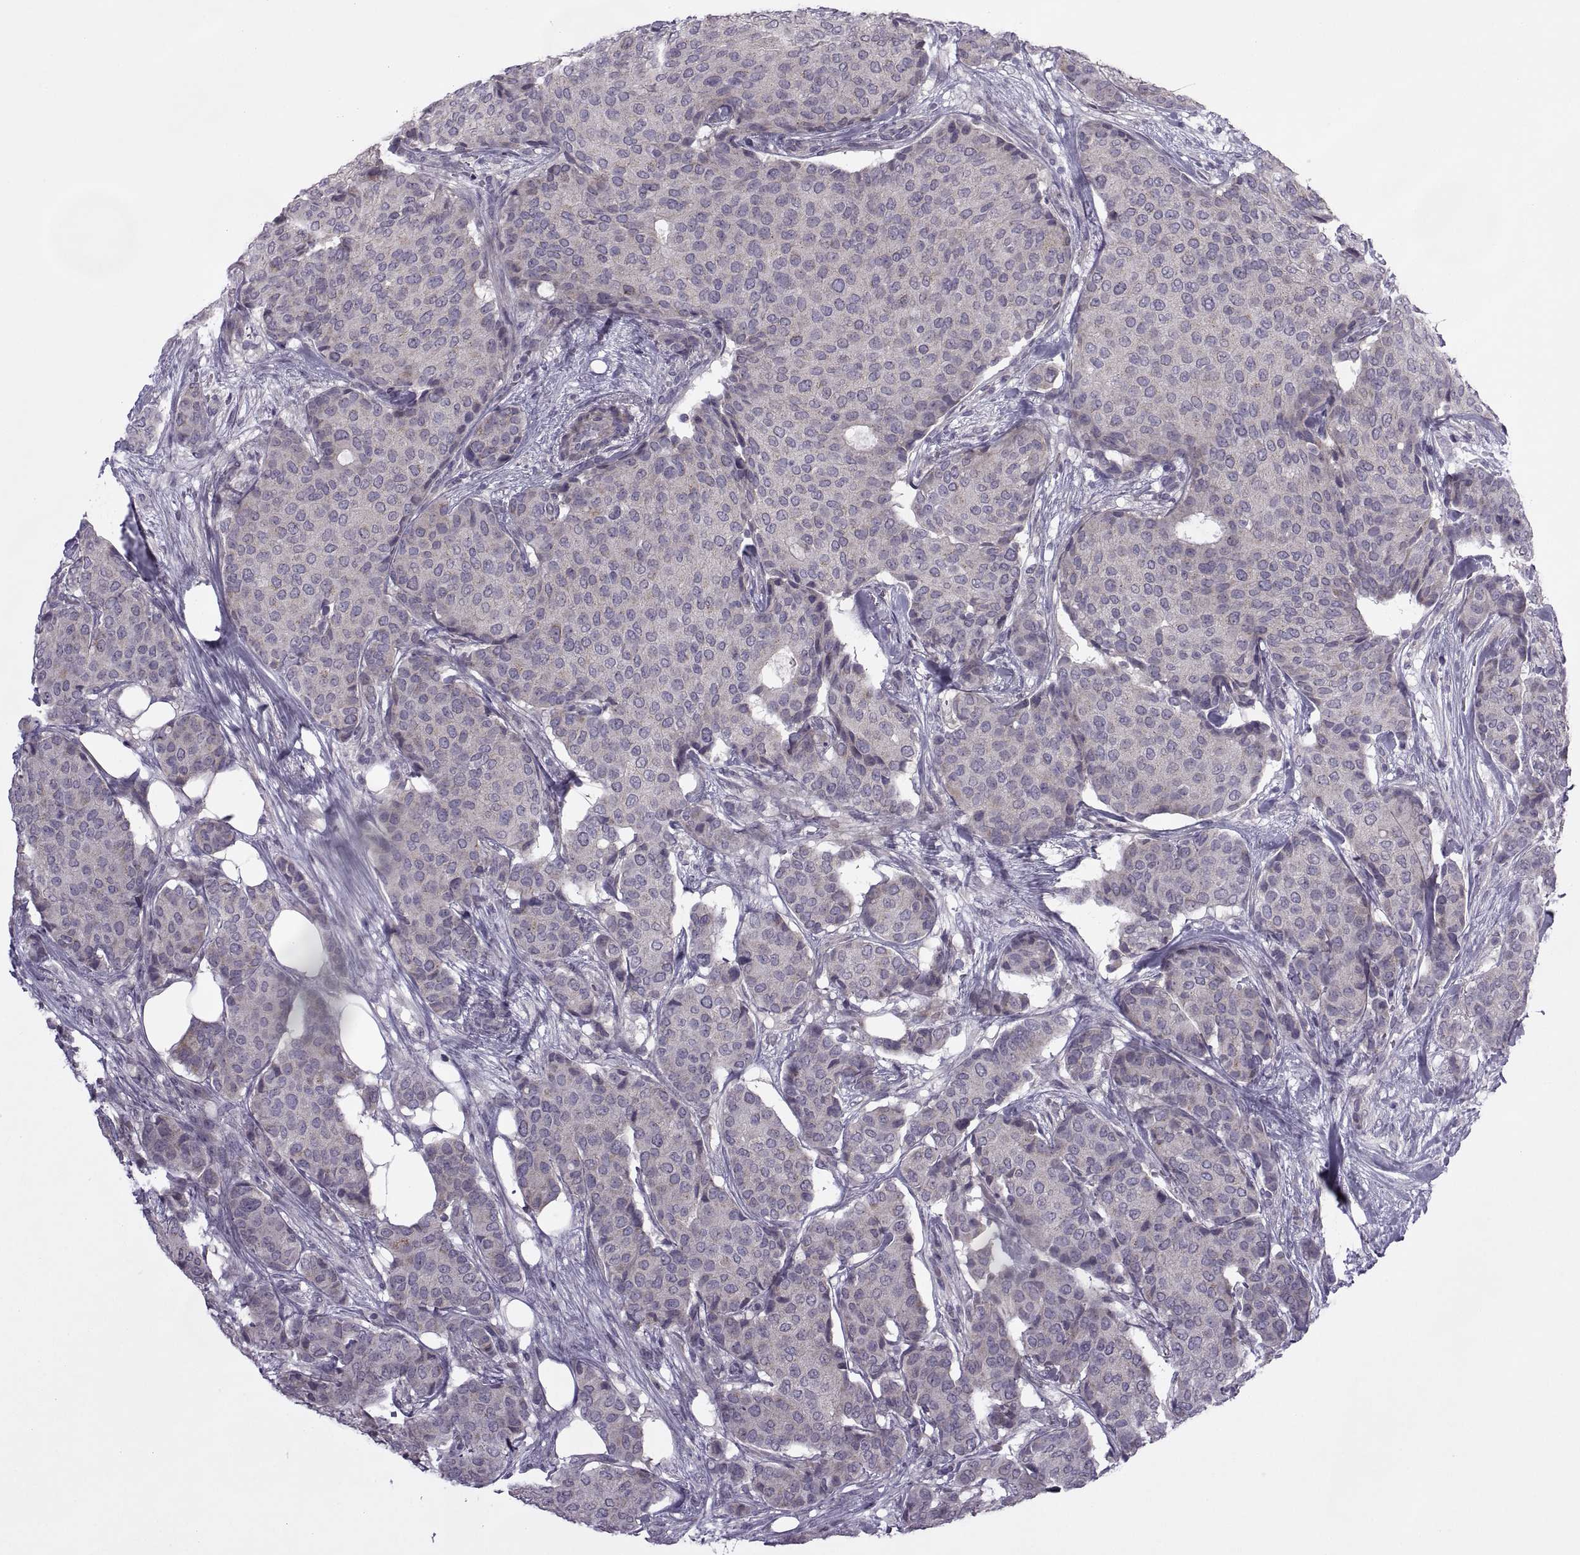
{"staining": {"intensity": "negative", "quantity": "none", "location": "none"}, "tissue": "breast cancer", "cell_type": "Tumor cells", "image_type": "cancer", "snomed": [{"axis": "morphology", "description": "Duct carcinoma"}, {"axis": "topography", "description": "Breast"}], "caption": "Tumor cells show no significant expression in breast invasive ductal carcinoma.", "gene": "RIPK4", "patient": {"sex": "female", "age": 75}}